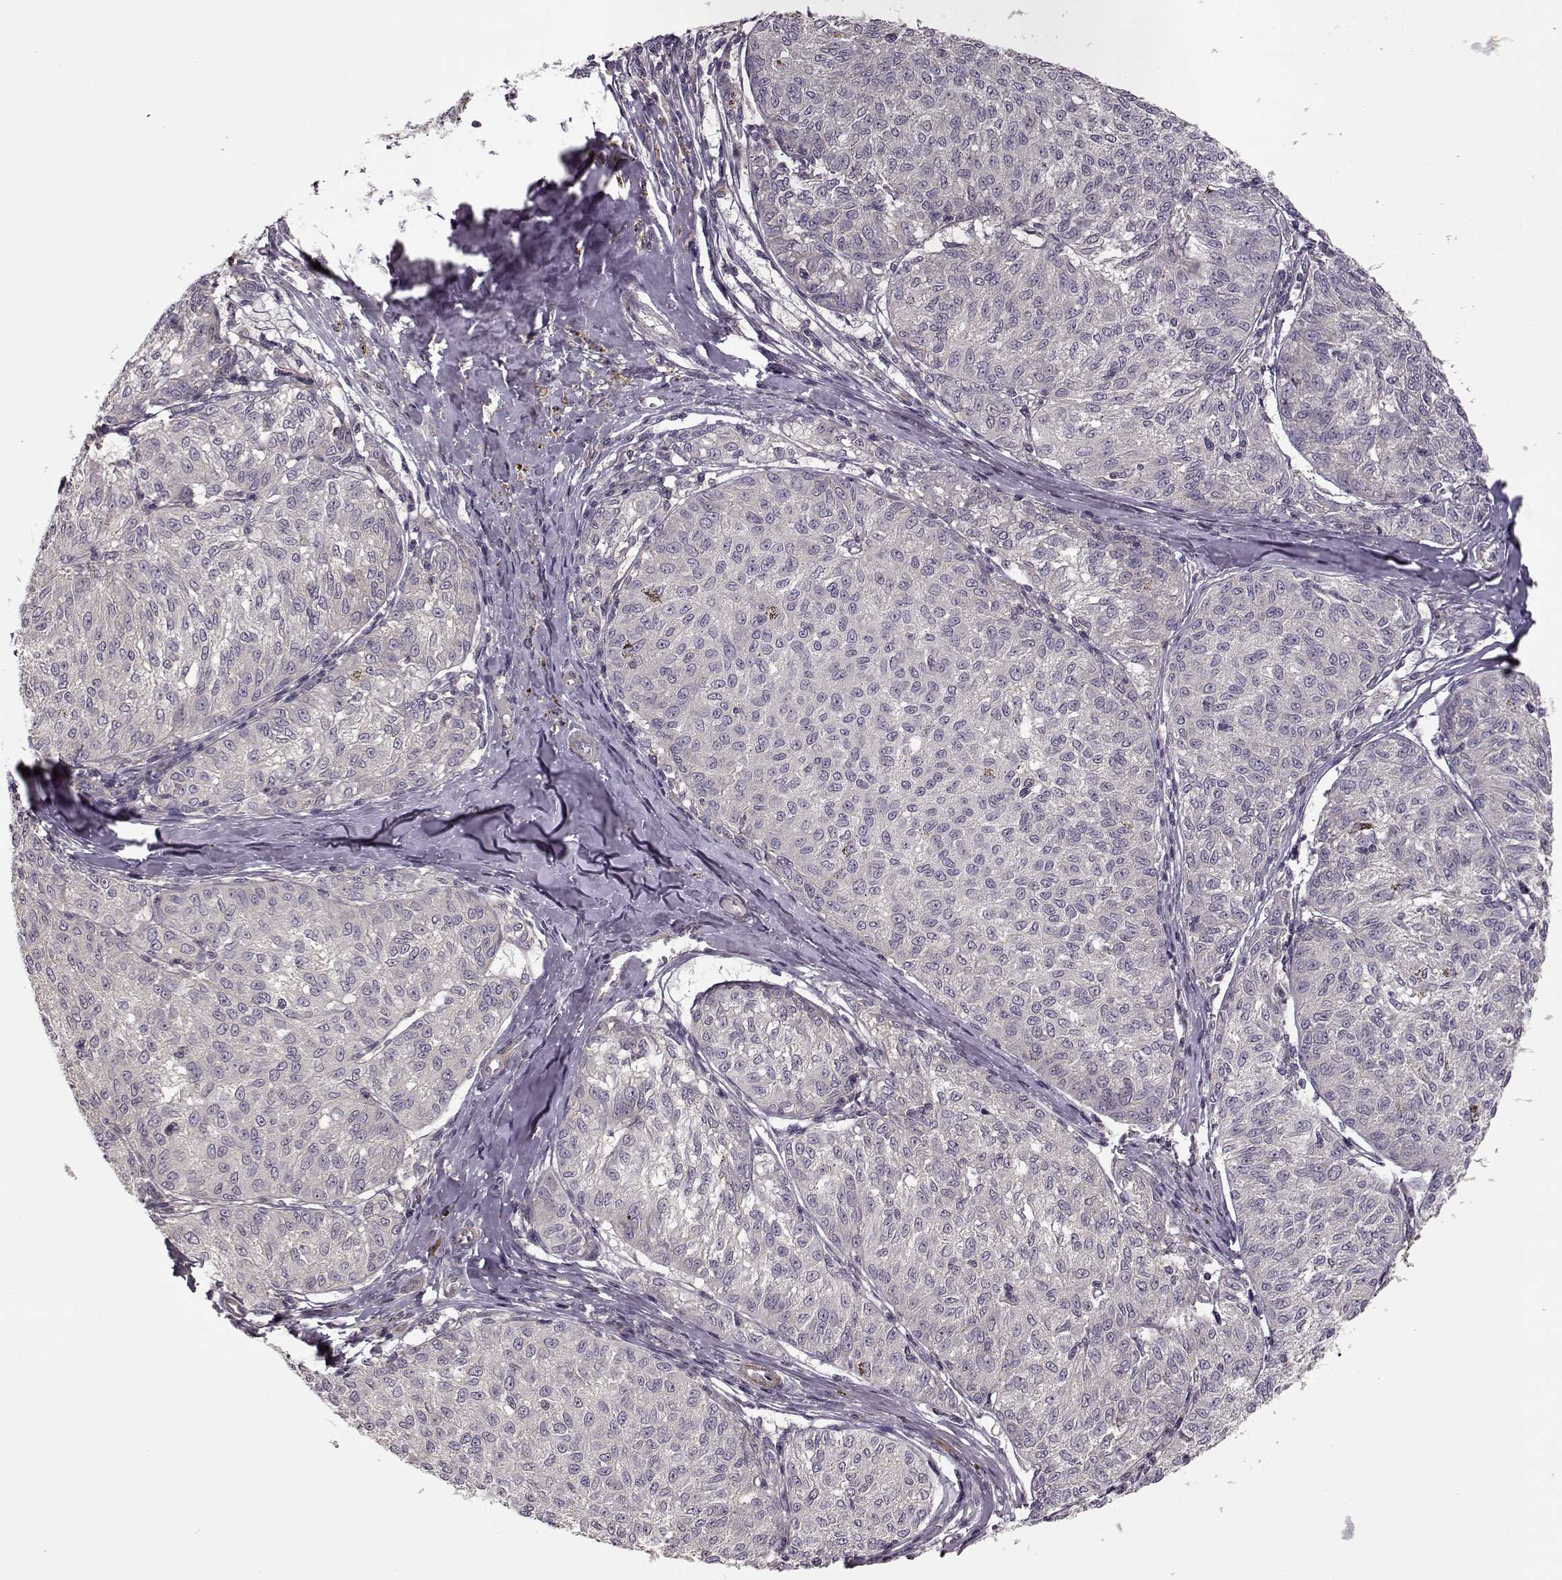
{"staining": {"intensity": "negative", "quantity": "none", "location": "none"}, "tissue": "melanoma", "cell_type": "Tumor cells", "image_type": "cancer", "snomed": [{"axis": "morphology", "description": "Malignant melanoma, NOS"}, {"axis": "topography", "description": "Skin"}], "caption": "Melanoma was stained to show a protein in brown. There is no significant staining in tumor cells.", "gene": "SLAIN2", "patient": {"sex": "female", "age": 72}}